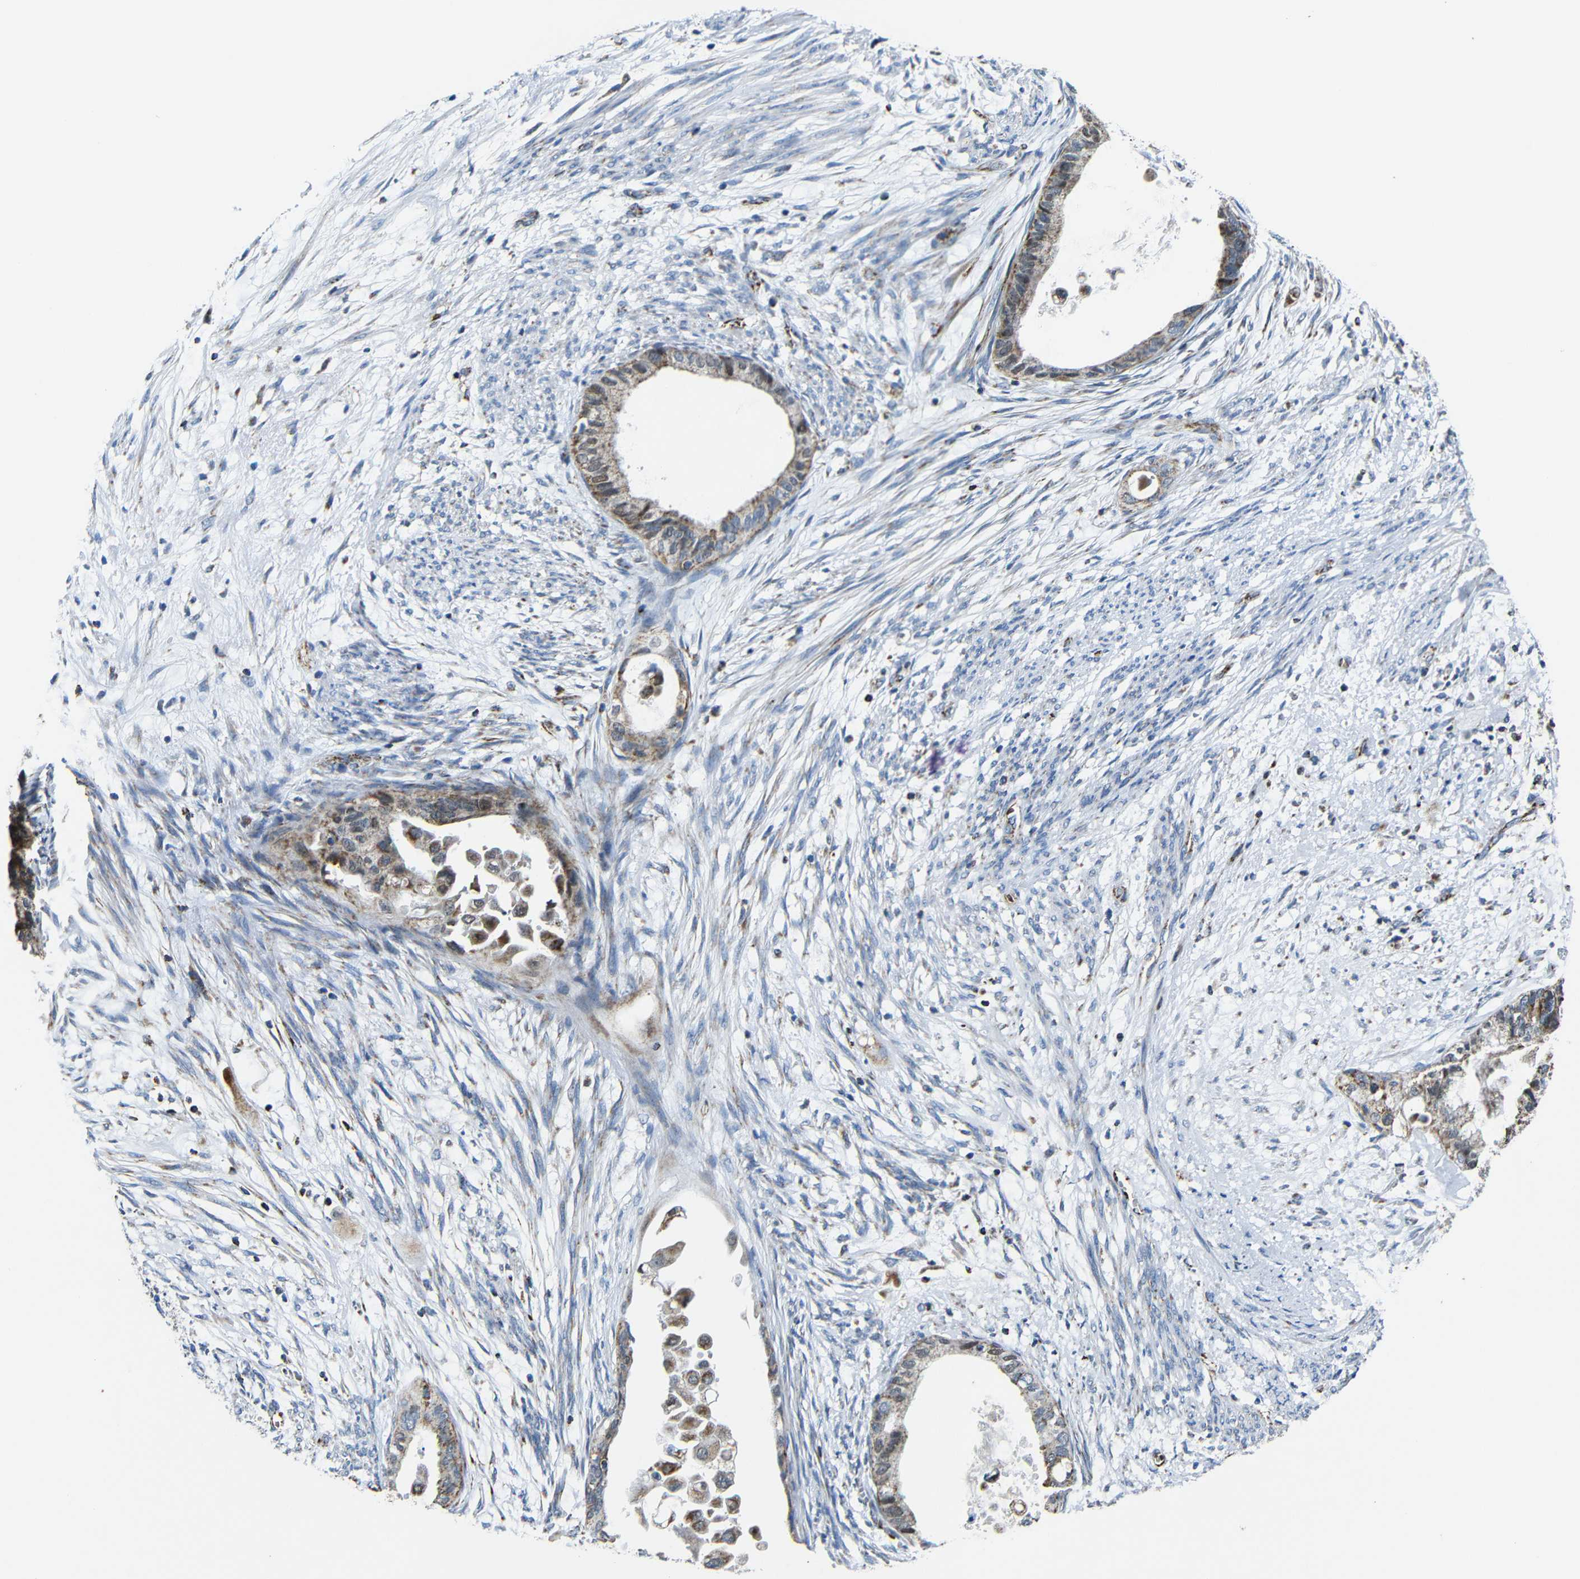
{"staining": {"intensity": "weak", "quantity": "25%-75%", "location": "cytoplasmic/membranous"}, "tissue": "cervical cancer", "cell_type": "Tumor cells", "image_type": "cancer", "snomed": [{"axis": "morphology", "description": "Normal tissue, NOS"}, {"axis": "morphology", "description": "Adenocarcinoma, NOS"}, {"axis": "topography", "description": "Cervix"}, {"axis": "topography", "description": "Endometrium"}], "caption": "An image of cervical cancer (adenocarcinoma) stained for a protein reveals weak cytoplasmic/membranous brown staining in tumor cells.", "gene": "CA5B", "patient": {"sex": "female", "age": 86}}